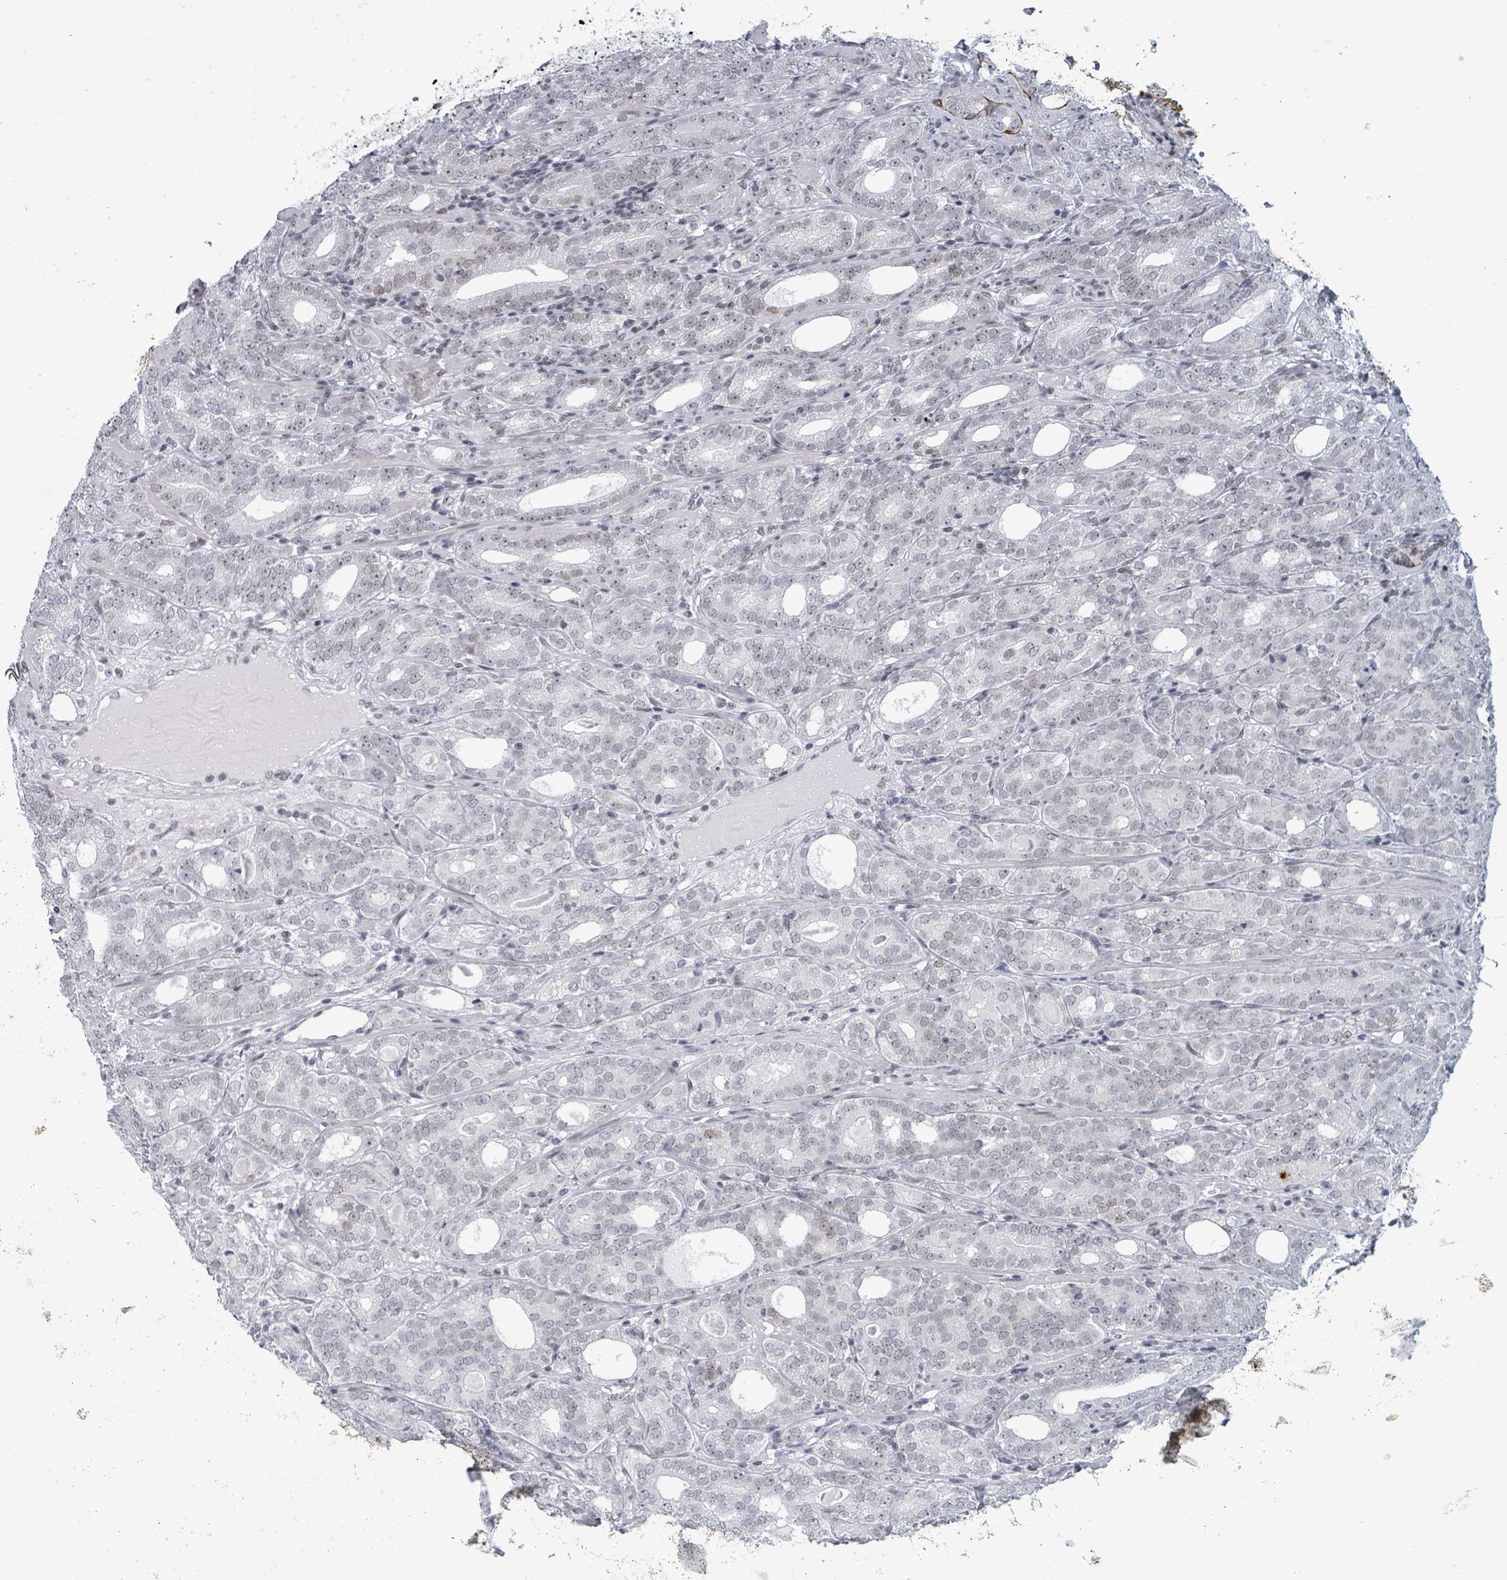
{"staining": {"intensity": "weak", "quantity": "25%-75%", "location": "nuclear"}, "tissue": "prostate cancer", "cell_type": "Tumor cells", "image_type": "cancer", "snomed": [{"axis": "morphology", "description": "Adenocarcinoma, High grade"}, {"axis": "topography", "description": "Prostate"}], "caption": "A brown stain highlights weak nuclear positivity of a protein in human prostate cancer tumor cells.", "gene": "ERCC5", "patient": {"sex": "male", "age": 64}}